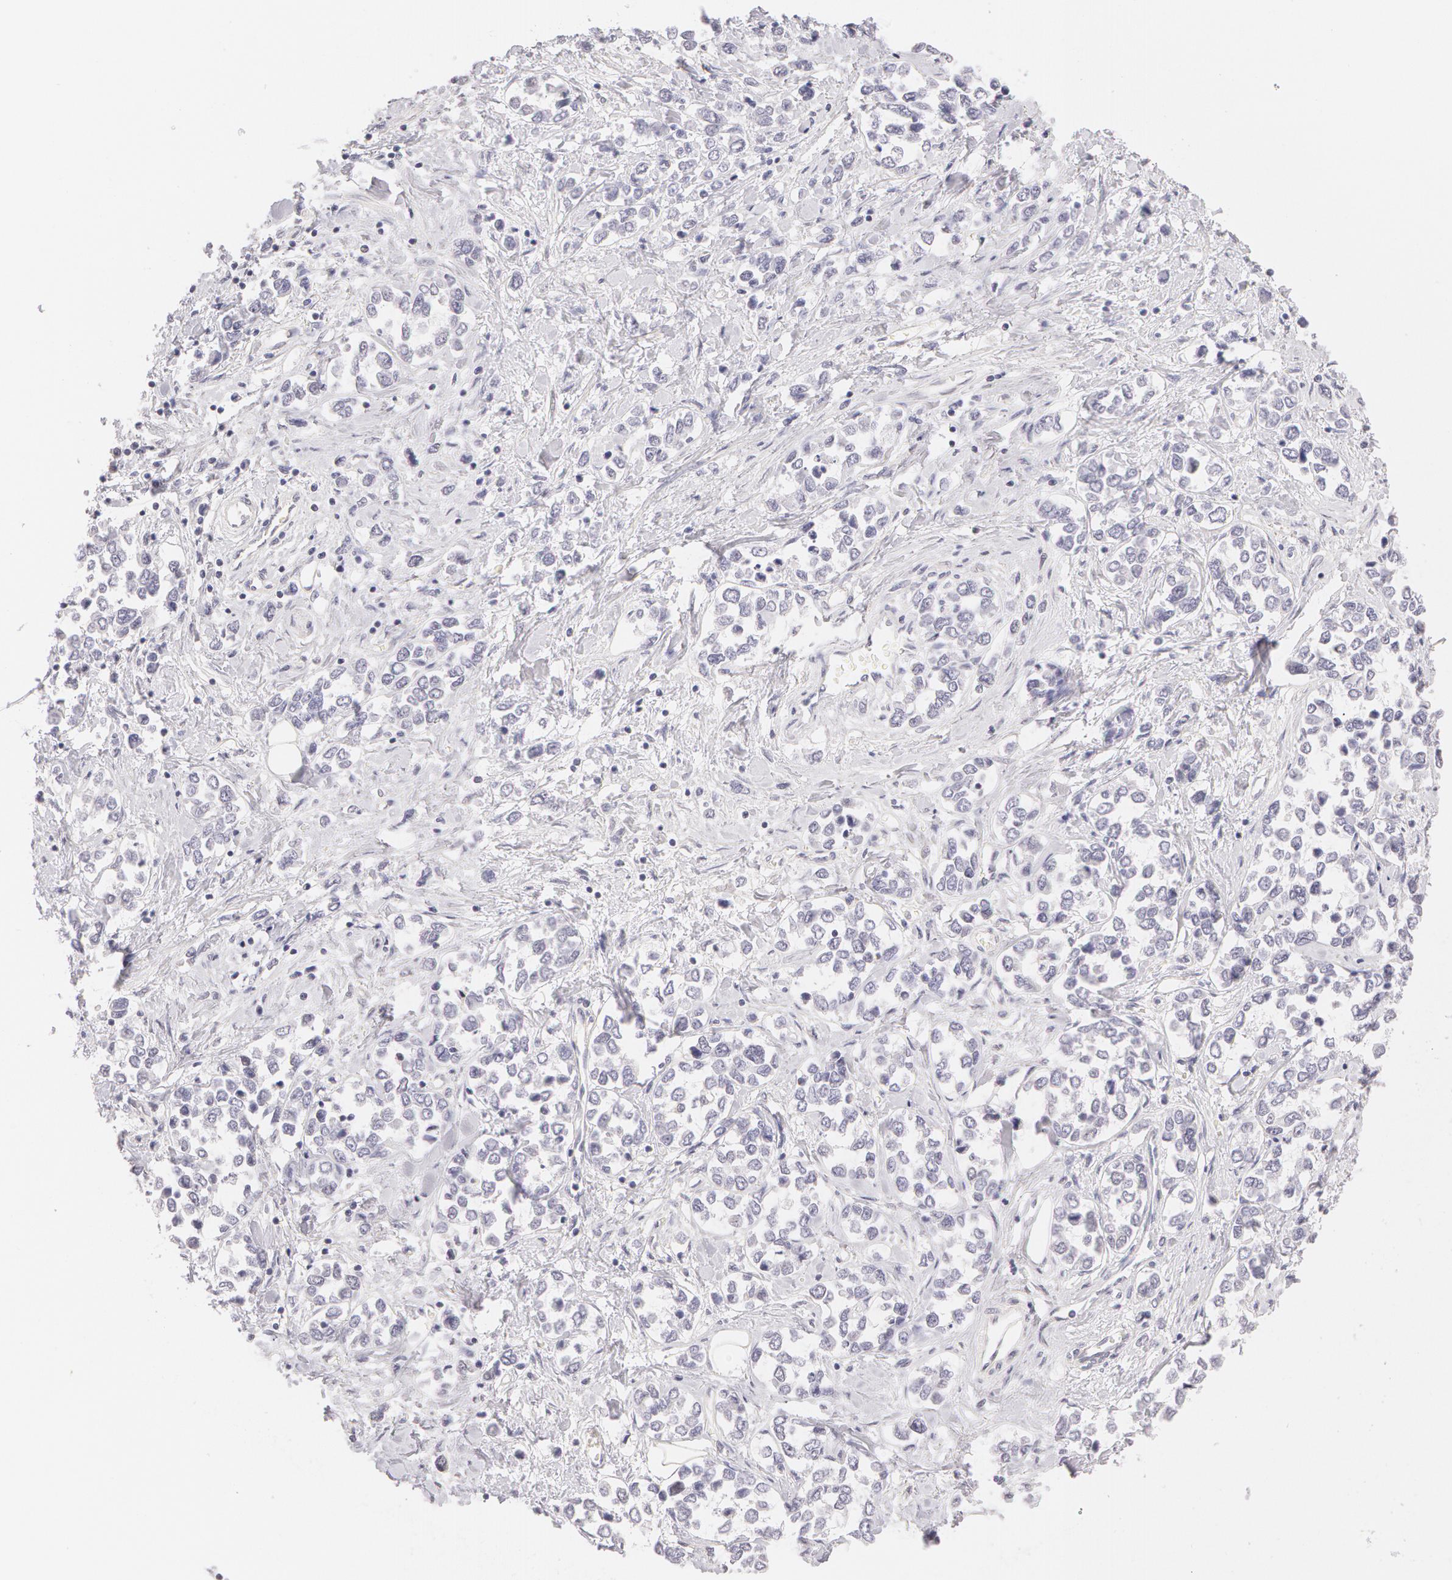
{"staining": {"intensity": "negative", "quantity": "none", "location": "none"}, "tissue": "stomach cancer", "cell_type": "Tumor cells", "image_type": "cancer", "snomed": [{"axis": "morphology", "description": "Adenocarcinoma, NOS"}, {"axis": "topography", "description": "Stomach, upper"}], "caption": "Immunohistochemistry of adenocarcinoma (stomach) shows no expression in tumor cells.", "gene": "ZNF597", "patient": {"sex": "male", "age": 76}}